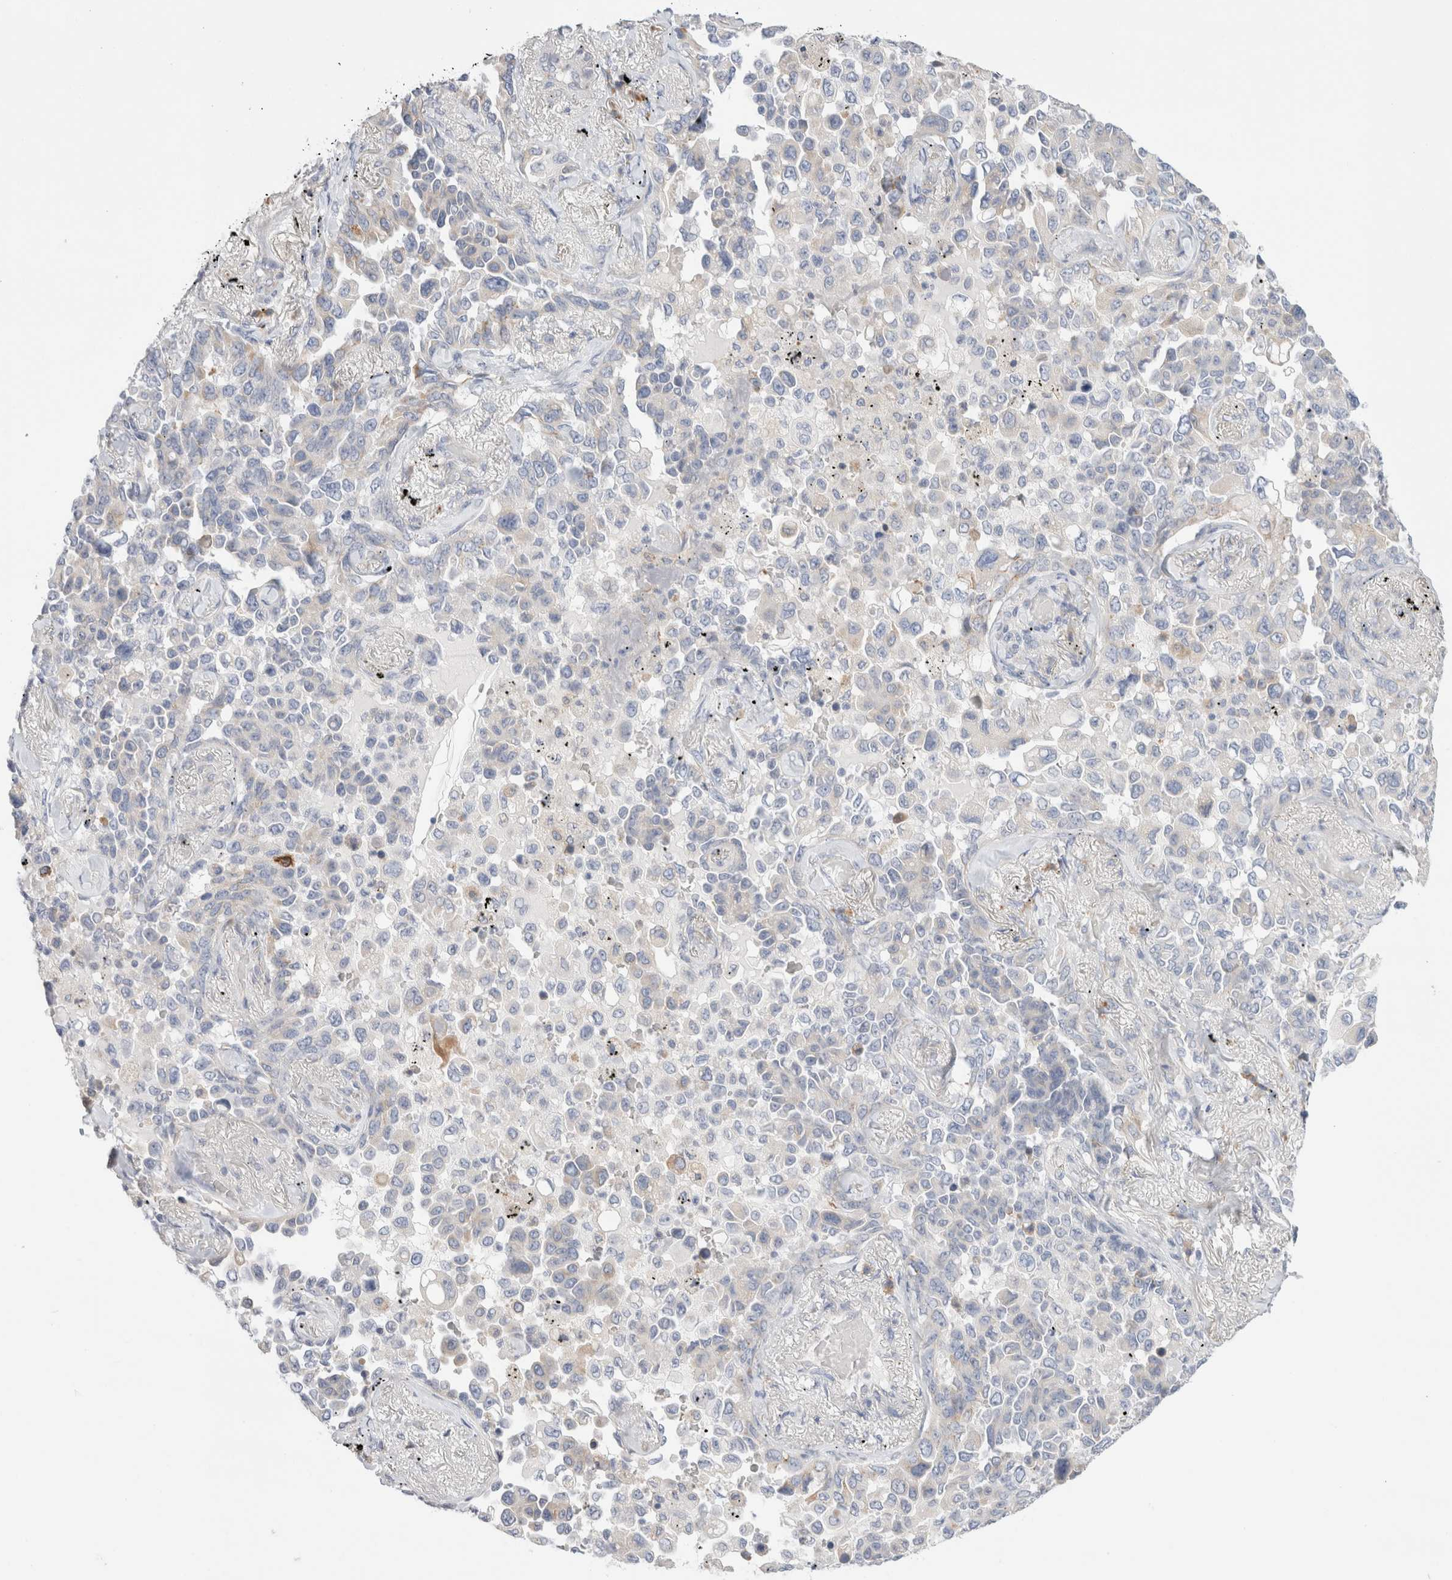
{"staining": {"intensity": "weak", "quantity": "<25%", "location": "cytoplasmic/membranous"}, "tissue": "lung cancer", "cell_type": "Tumor cells", "image_type": "cancer", "snomed": [{"axis": "morphology", "description": "Adenocarcinoma, NOS"}, {"axis": "topography", "description": "Lung"}], "caption": "This is a micrograph of IHC staining of lung cancer, which shows no expression in tumor cells. (Brightfield microscopy of DAB immunohistochemistry (IHC) at high magnification).", "gene": "CSK", "patient": {"sex": "female", "age": 67}}